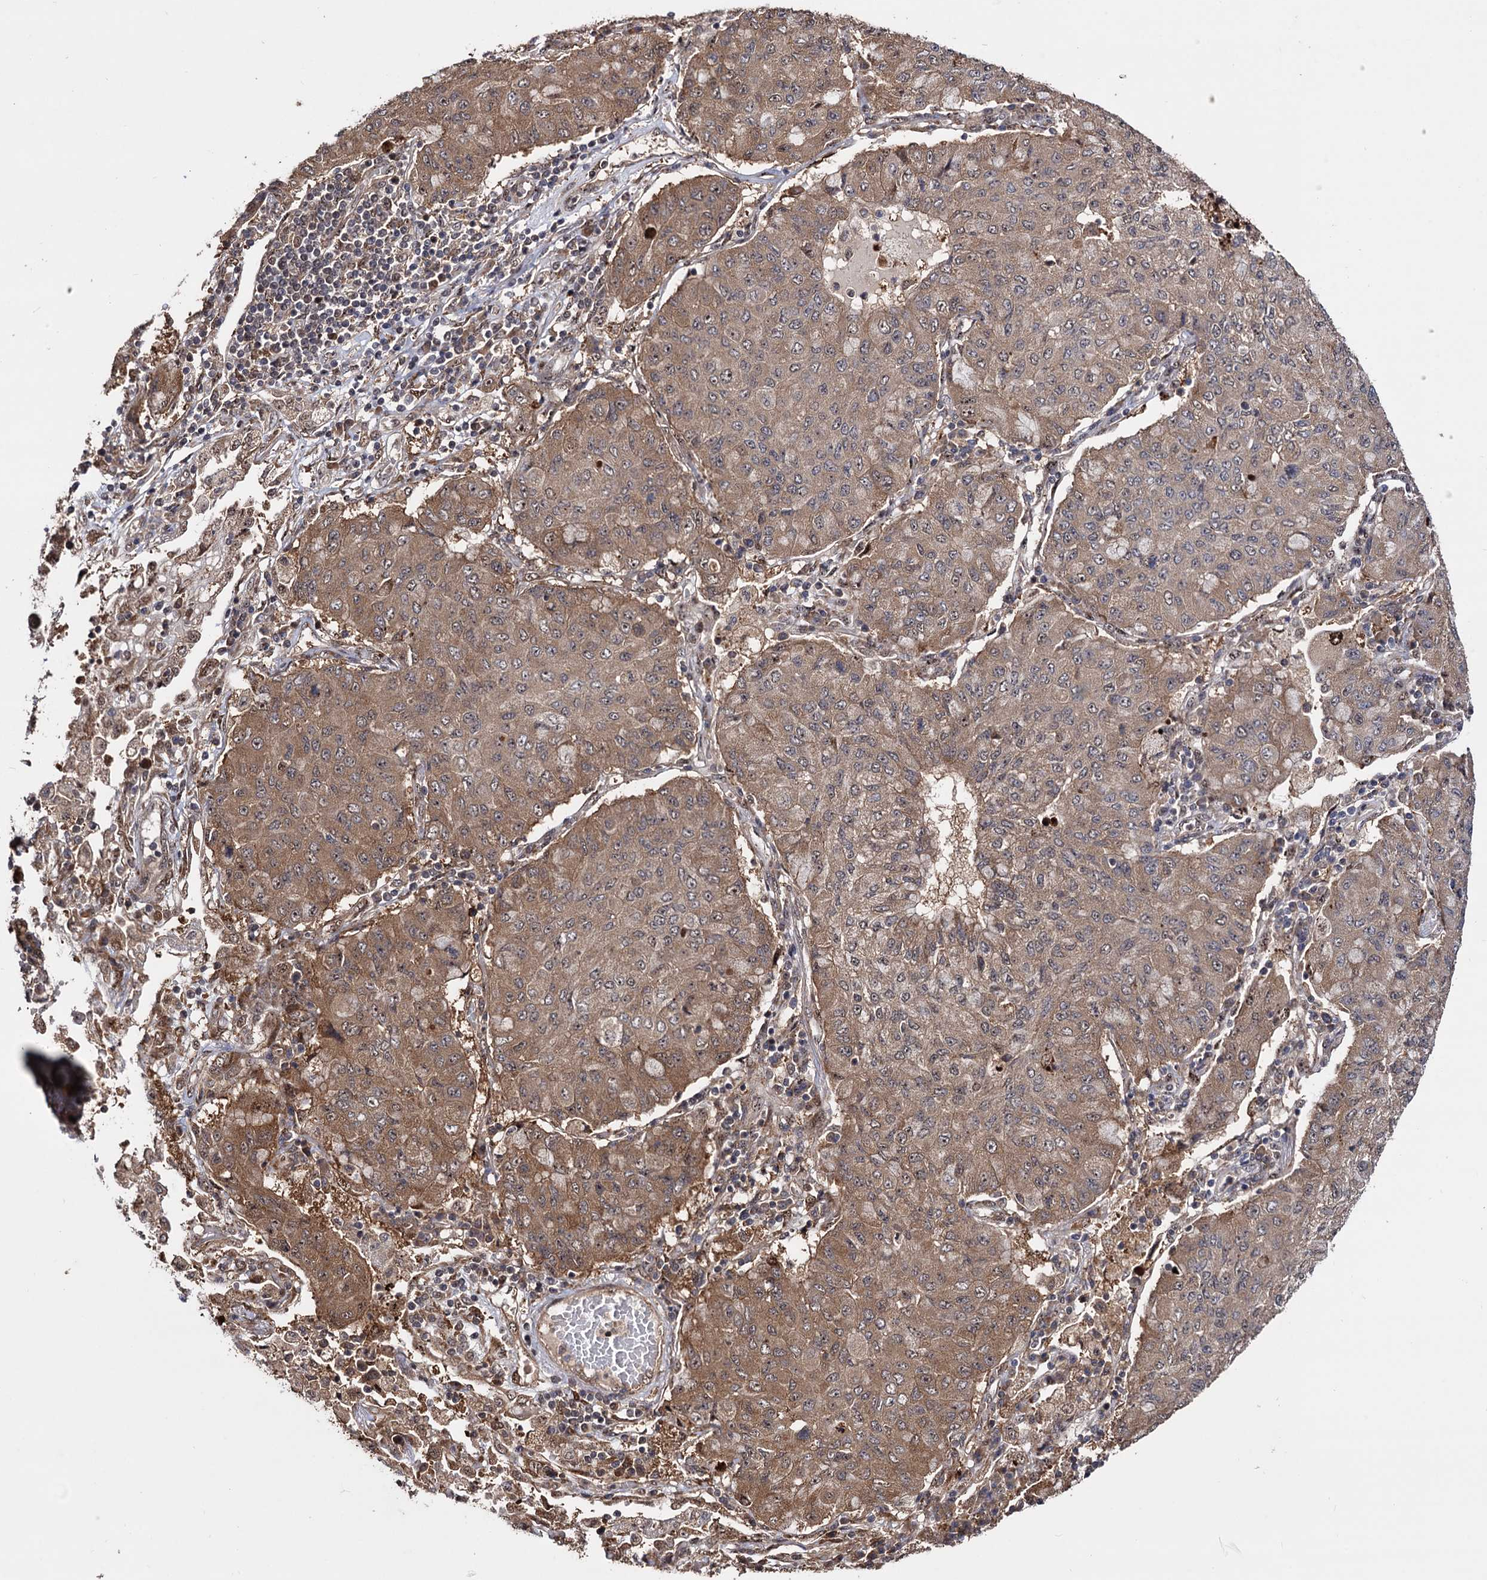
{"staining": {"intensity": "moderate", "quantity": ">75%", "location": "cytoplasmic/membranous"}, "tissue": "lung cancer", "cell_type": "Tumor cells", "image_type": "cancer", "snomed": [{"axis": "morphology", "description": "Squamous cell carcinoma, NOS"}, {"axis": "topography", "description": "Lung"}], "caption": "Protein positivity by immunohistochemistry demonstrates moderate cytoplasmic/membranous staining in about >75% of tumor cells in squamous cell carcinoma (lung). (Brightfield microscopy of DAB IHC at high magnification).", "gene": "PIGB", "patient": {"sex": "male", "age": 74}}